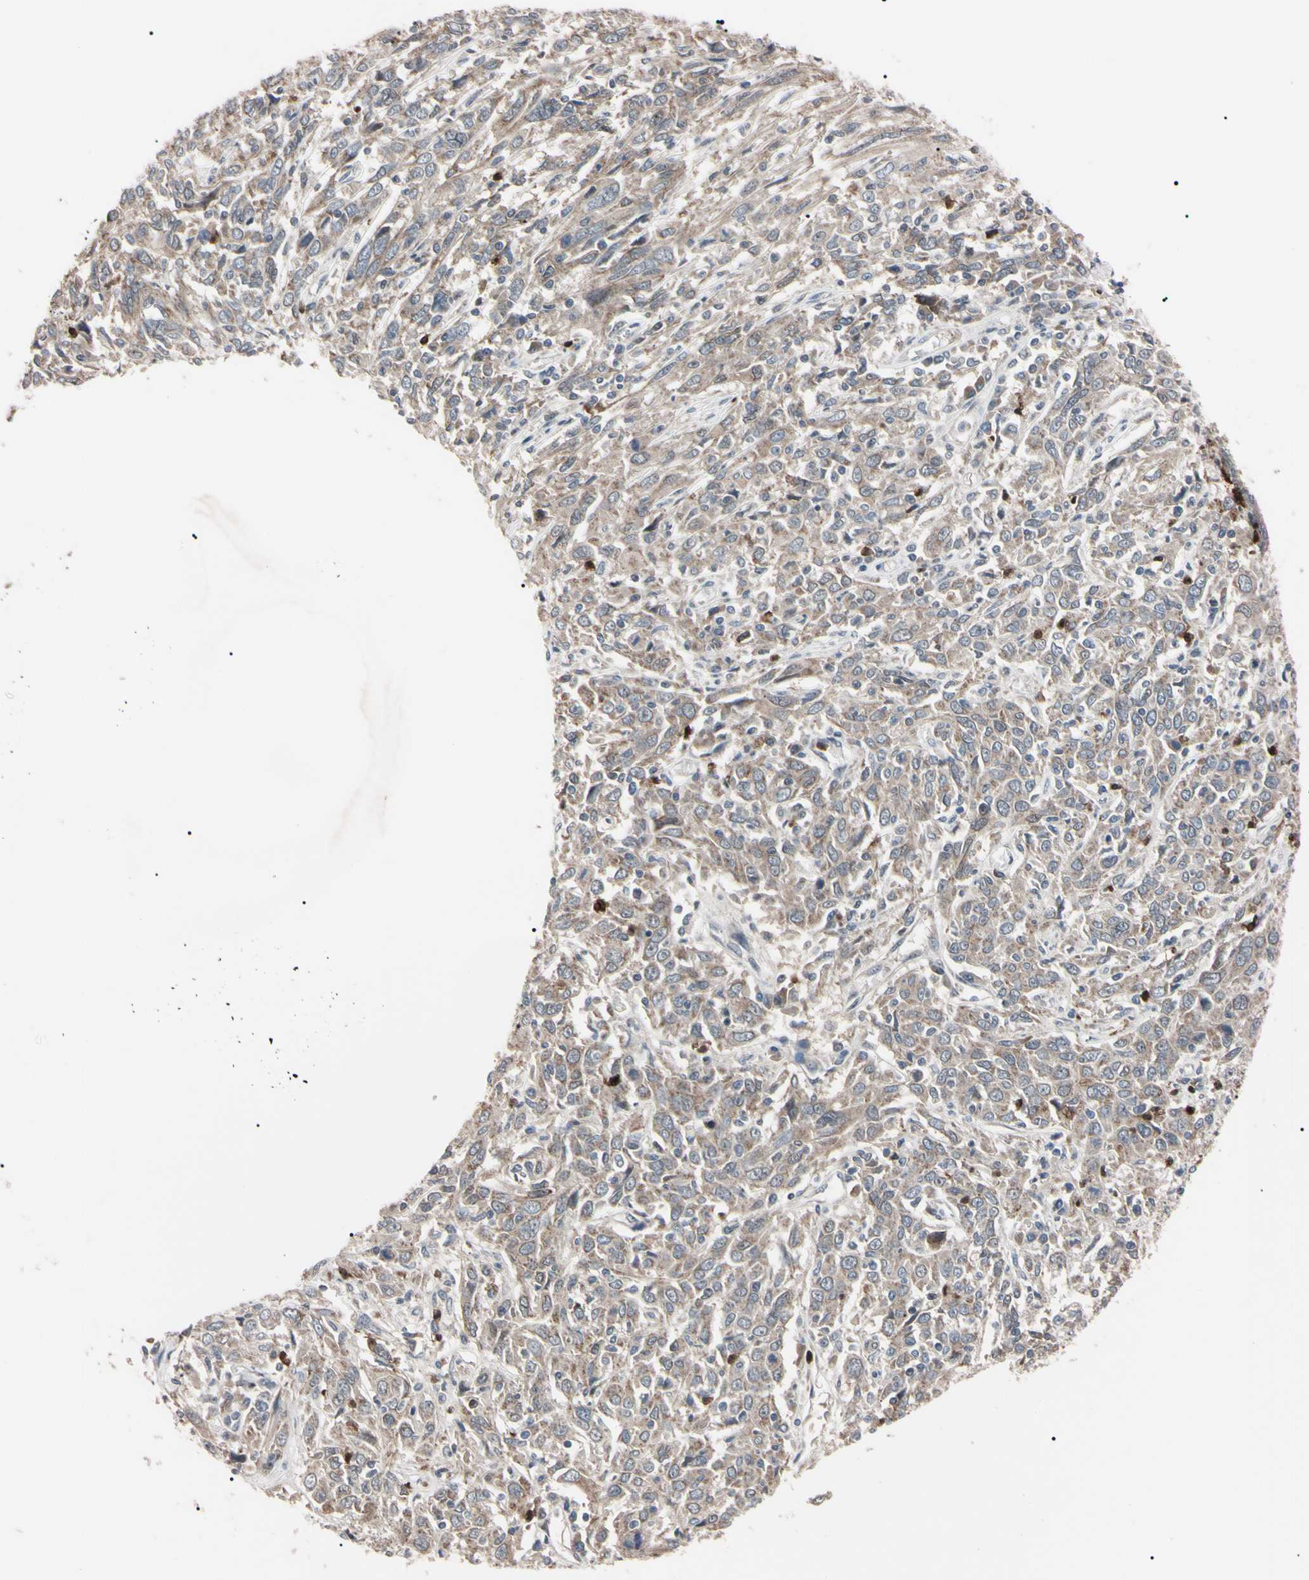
{"staining": {"intensity": "strong", "quantity": "<25%", "location": "cytoplasmic/membranous,nuclear"}, "tissue": "cervical cancer", "cell_type": "Tumor cells", "image_type": "cancer", "snomed": [{"axis": "morphology", "description": "Squamous cell carcinoma, NOS"}, {"axis": "topography", "description": "Cervix"}], "caption": "Tumor cells exhibit strong cytoplasmic/membranous and nuclear positivity in approximately <25% of cells in cervical squamous cell carcinoma.", "gene": "TRAF5", "patient": {"sex": "female", "age": 46}}